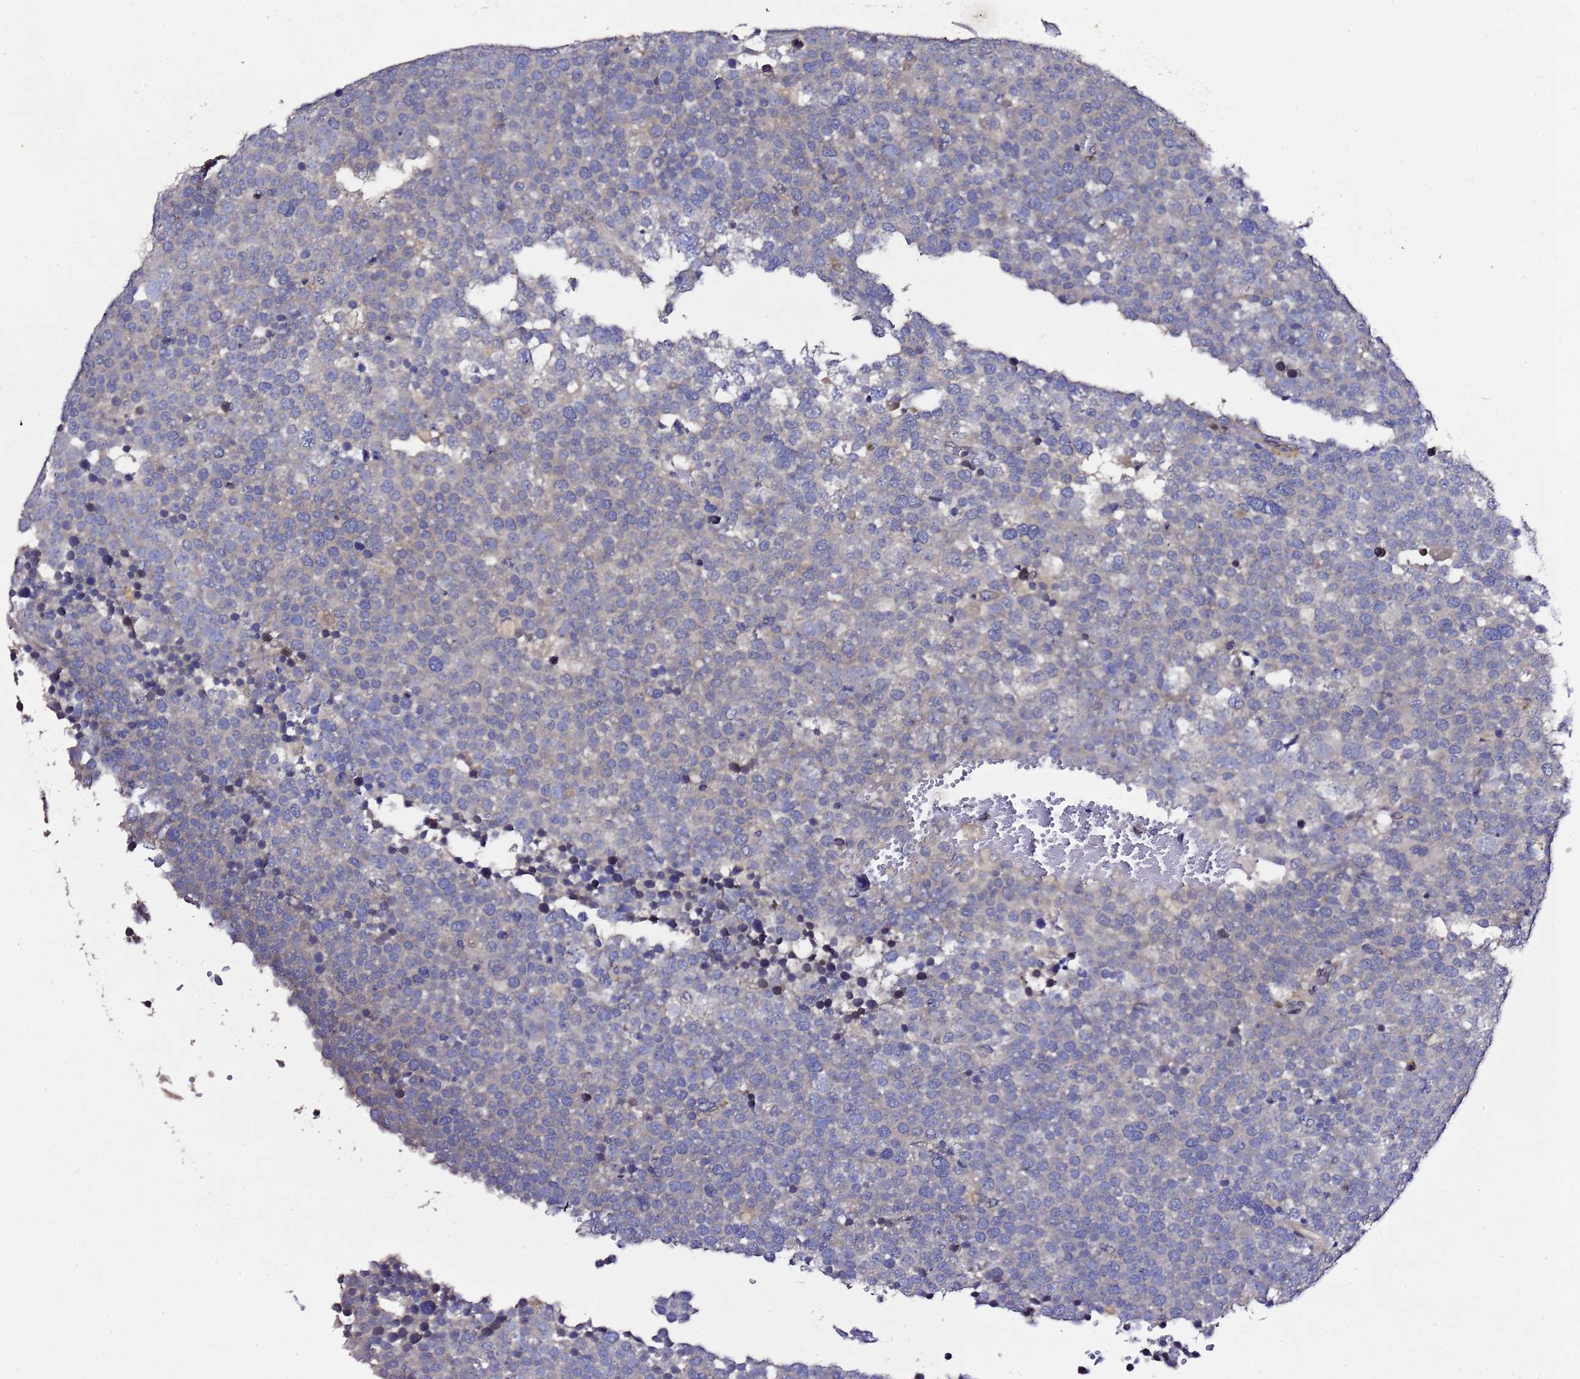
{"staining": {"intensity": "negative", "quantity": "none", "location": "none"}, "tissue": "testis cancer", "cell_type": "Tumor cells", "image_type": "cancer", "snomed": [{"axis": "morphology", "description": "Seminoma, NOS"}, {"axis": "topography", "description": "Testis"}], "caption": "This is an immunohistochemistry (IHC) photomicrograph of testis cancer. There is no staining in tumor cells.", "gene": "ALG3", "patient": {"sex": "male", "age": 71}}